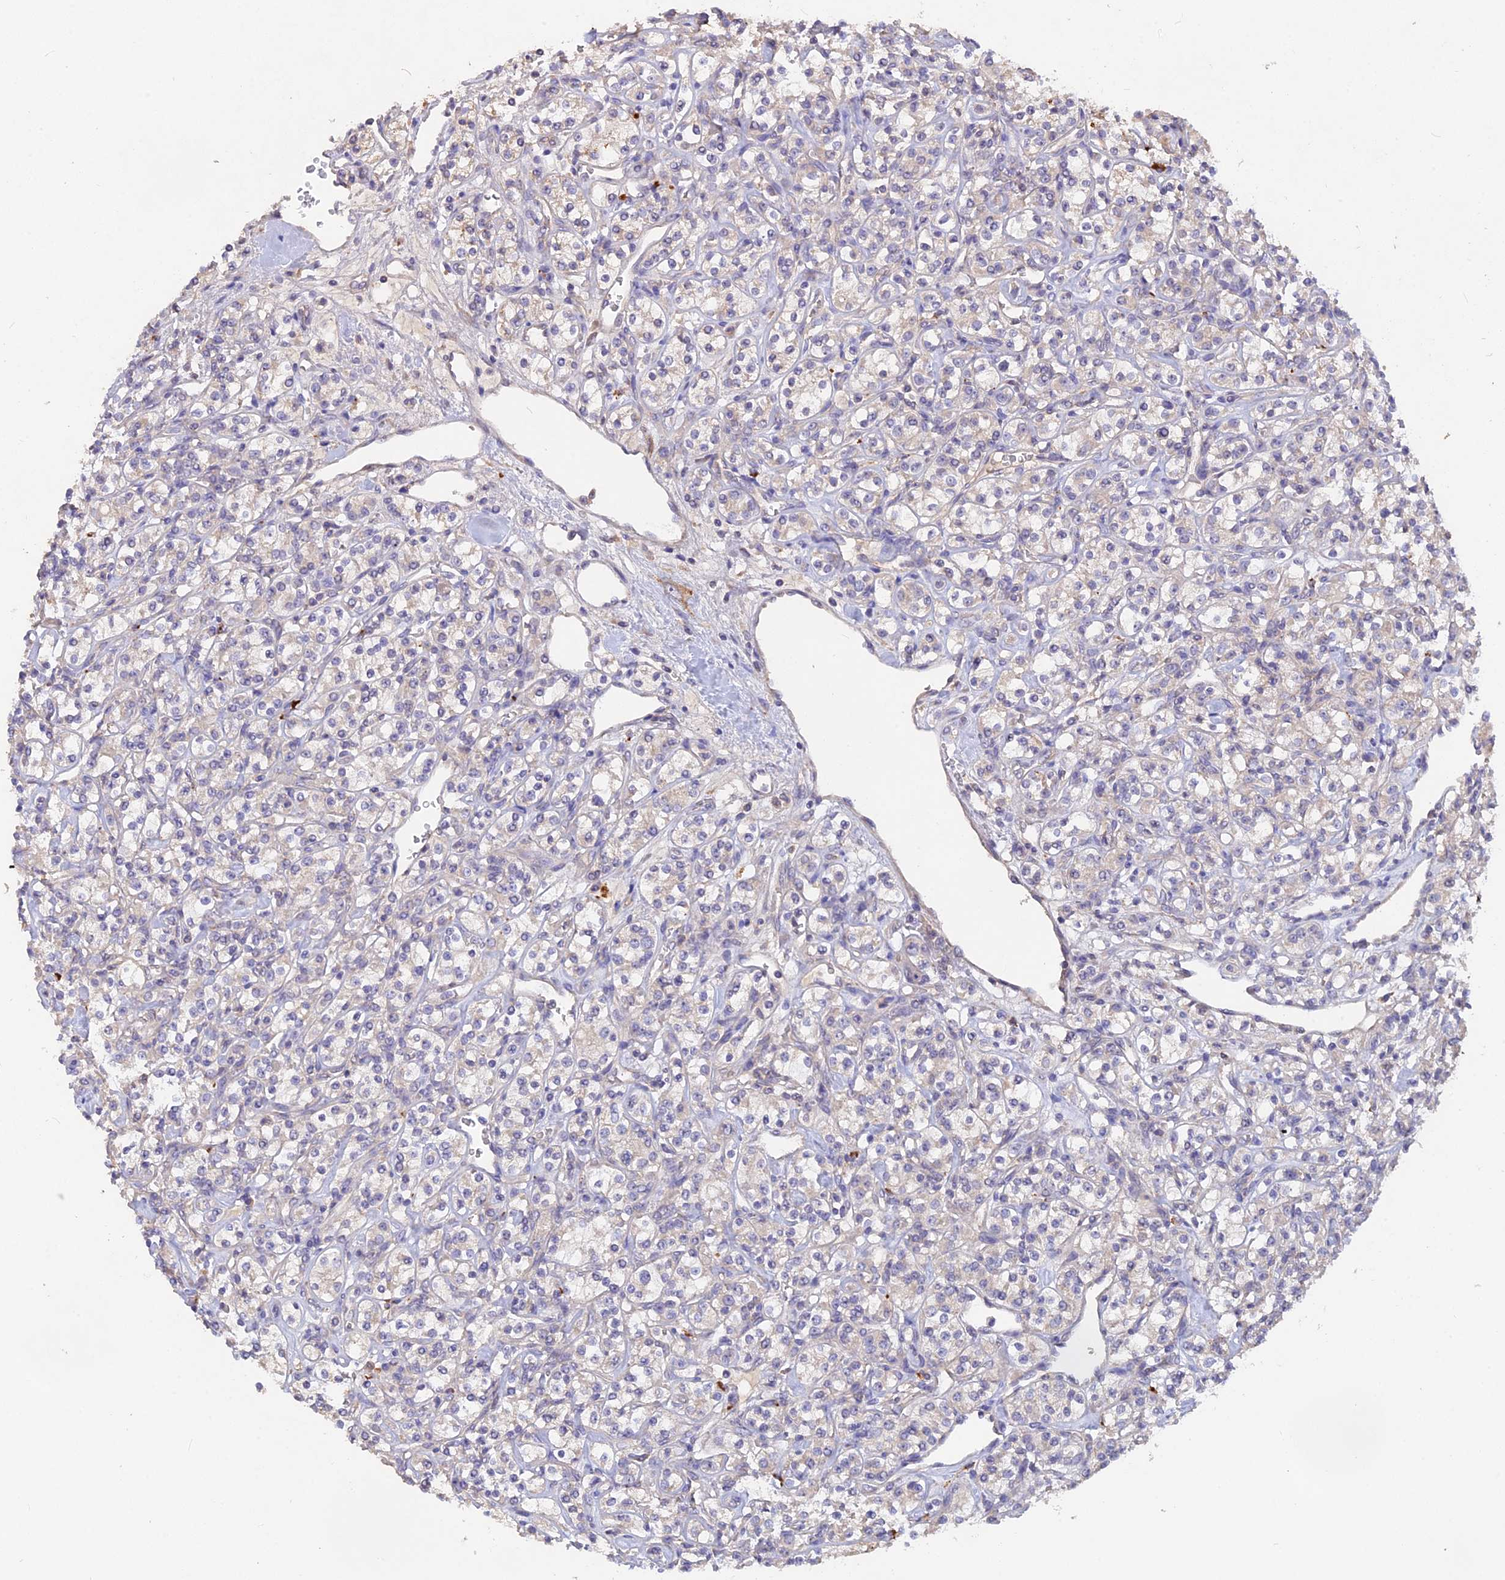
{"staining": {"intensity": "negative", "quantity": "none", "location": "none"}, "tissue": "renal cancer", "cell_type": "Tumor cells", "image_type": "cancer", "snomed": [{"axis": "morphology", "description": "Adenocarcinoma, NOS"}, {"axis": "topography", "description": "Kidney"}], "caption": "Micrograph shows no significant protein positivity in tumor cells of renal cancer.", "gene": "SLC26A4", "patient": {"sex": "male", "age": 77}}